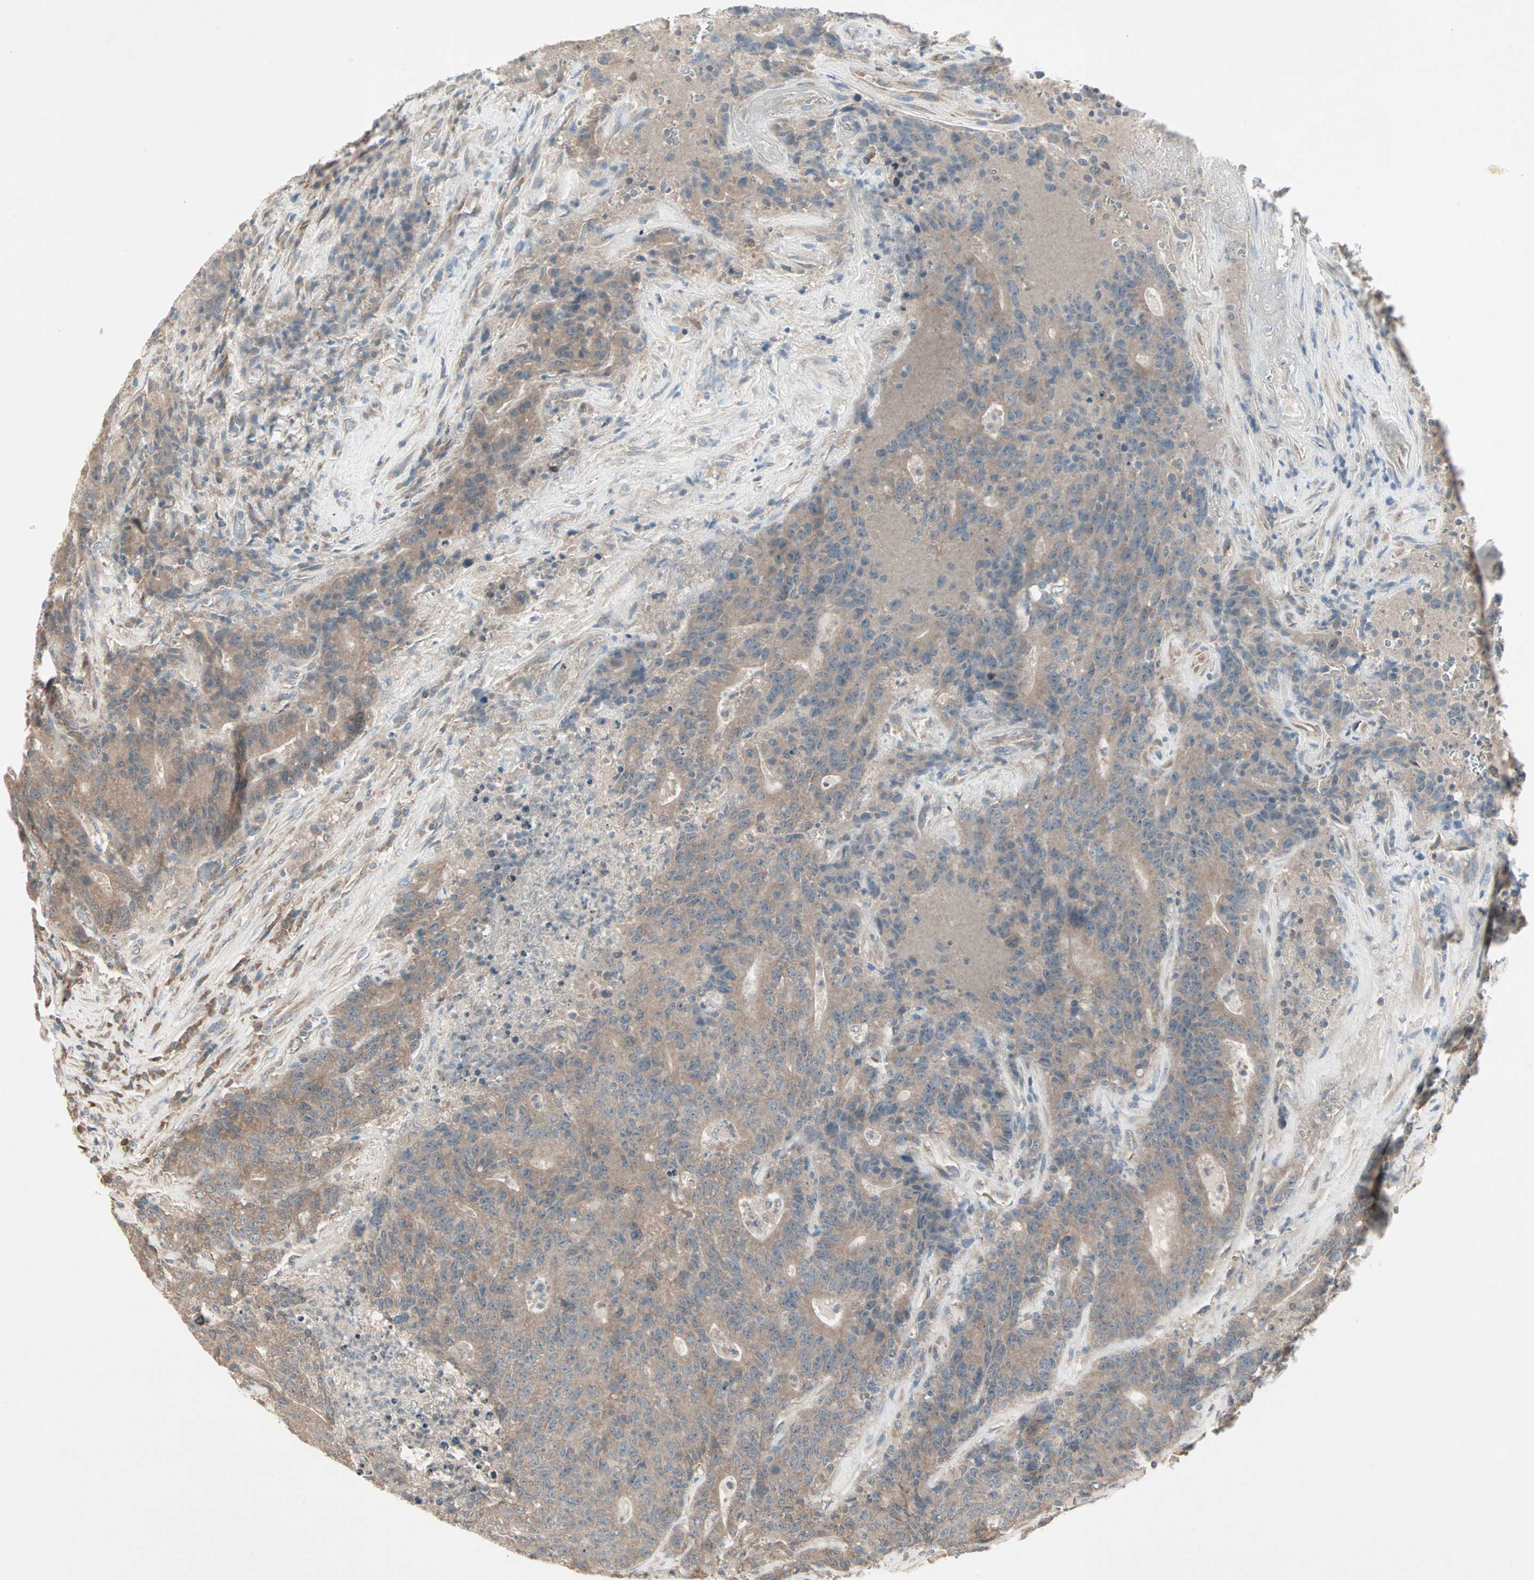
{"staining": {"intensity": "weak", "quantity": ">75%", "location": "cytoplasmic/membranous"}, "tissue": "colorectal cancer", "cell_type": "Tumor cells", "image_type": "cancer", "snomed": [{"axis": "morphology", "description": "Normal tissue, NOS"}, {"axis": "morphology", "description": "Adenocarcinoma, NOS"}, {"axis": "topography", "description": "Colon"}], "caption": "This histopathology image shows colorectal cancer stained with immunohistochemistry to label a protein in brown. The cytoplasmic/membranous of tumor cells show weak positivity for the protein. Nuclei are counter-stained blue.", "gene": "JMJD7-PLA2G4B", "patient": {"sex": "female", "age": 75}}